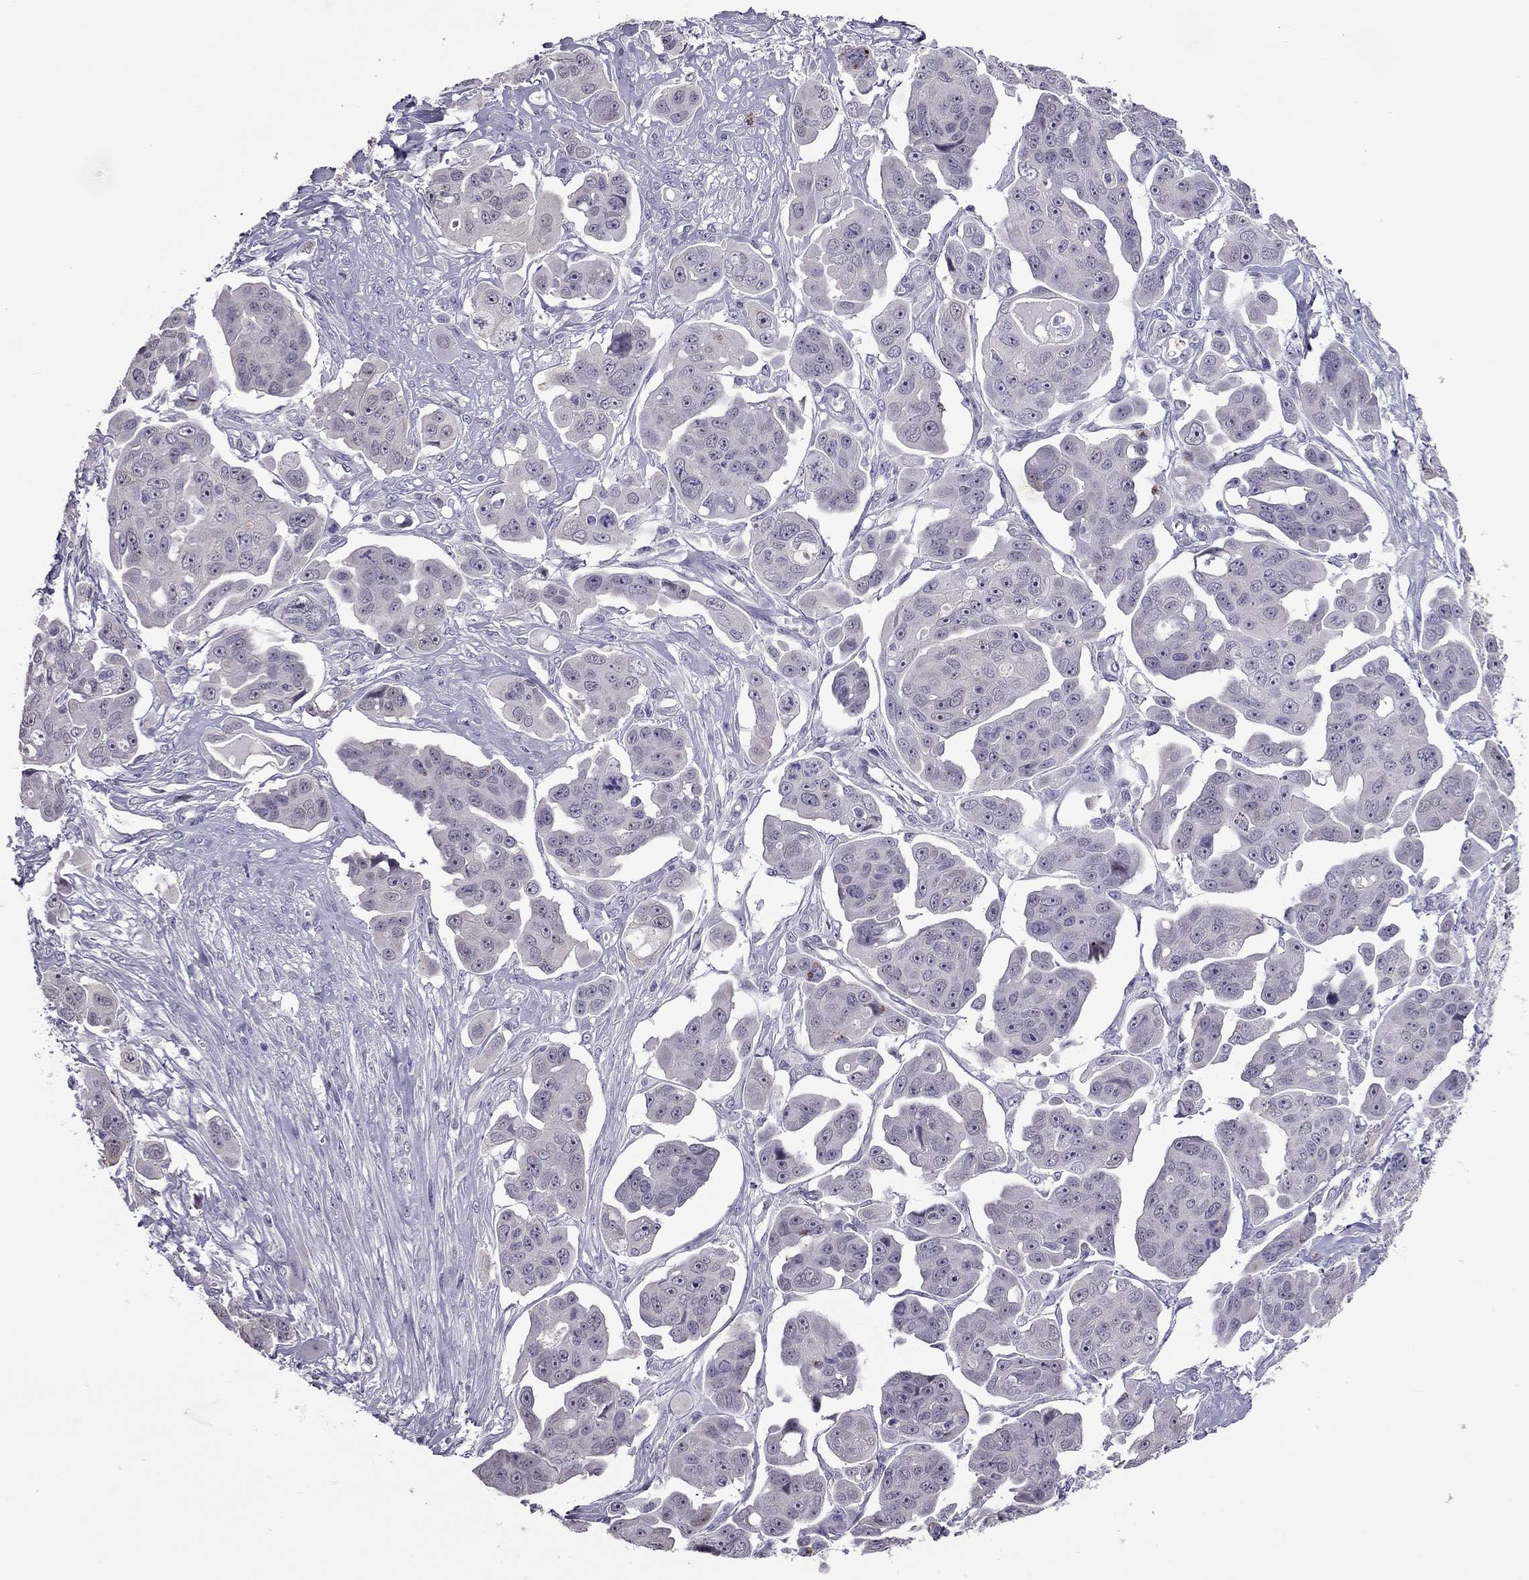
{"staining": {"intensity": "negative", "quantity": "none", "location": "none"}, "tissue": "ovarian cancer", "cell_type": "Tumor cells", "image_type": "cancer", "snomed": [{"axis": "morphology", "description": "Carcinoma, endometroid"}, {"axis": "topography", "description": "Ovary"}], "caption": "Tumor cells are negative for protein expression in human ovarian endometroid carcinoma. (Brightfield microscopy of DAB immunohistochemistry at high magnification).", "gene": "CCL27", "patient": {"sex": "female", "age": 70}}